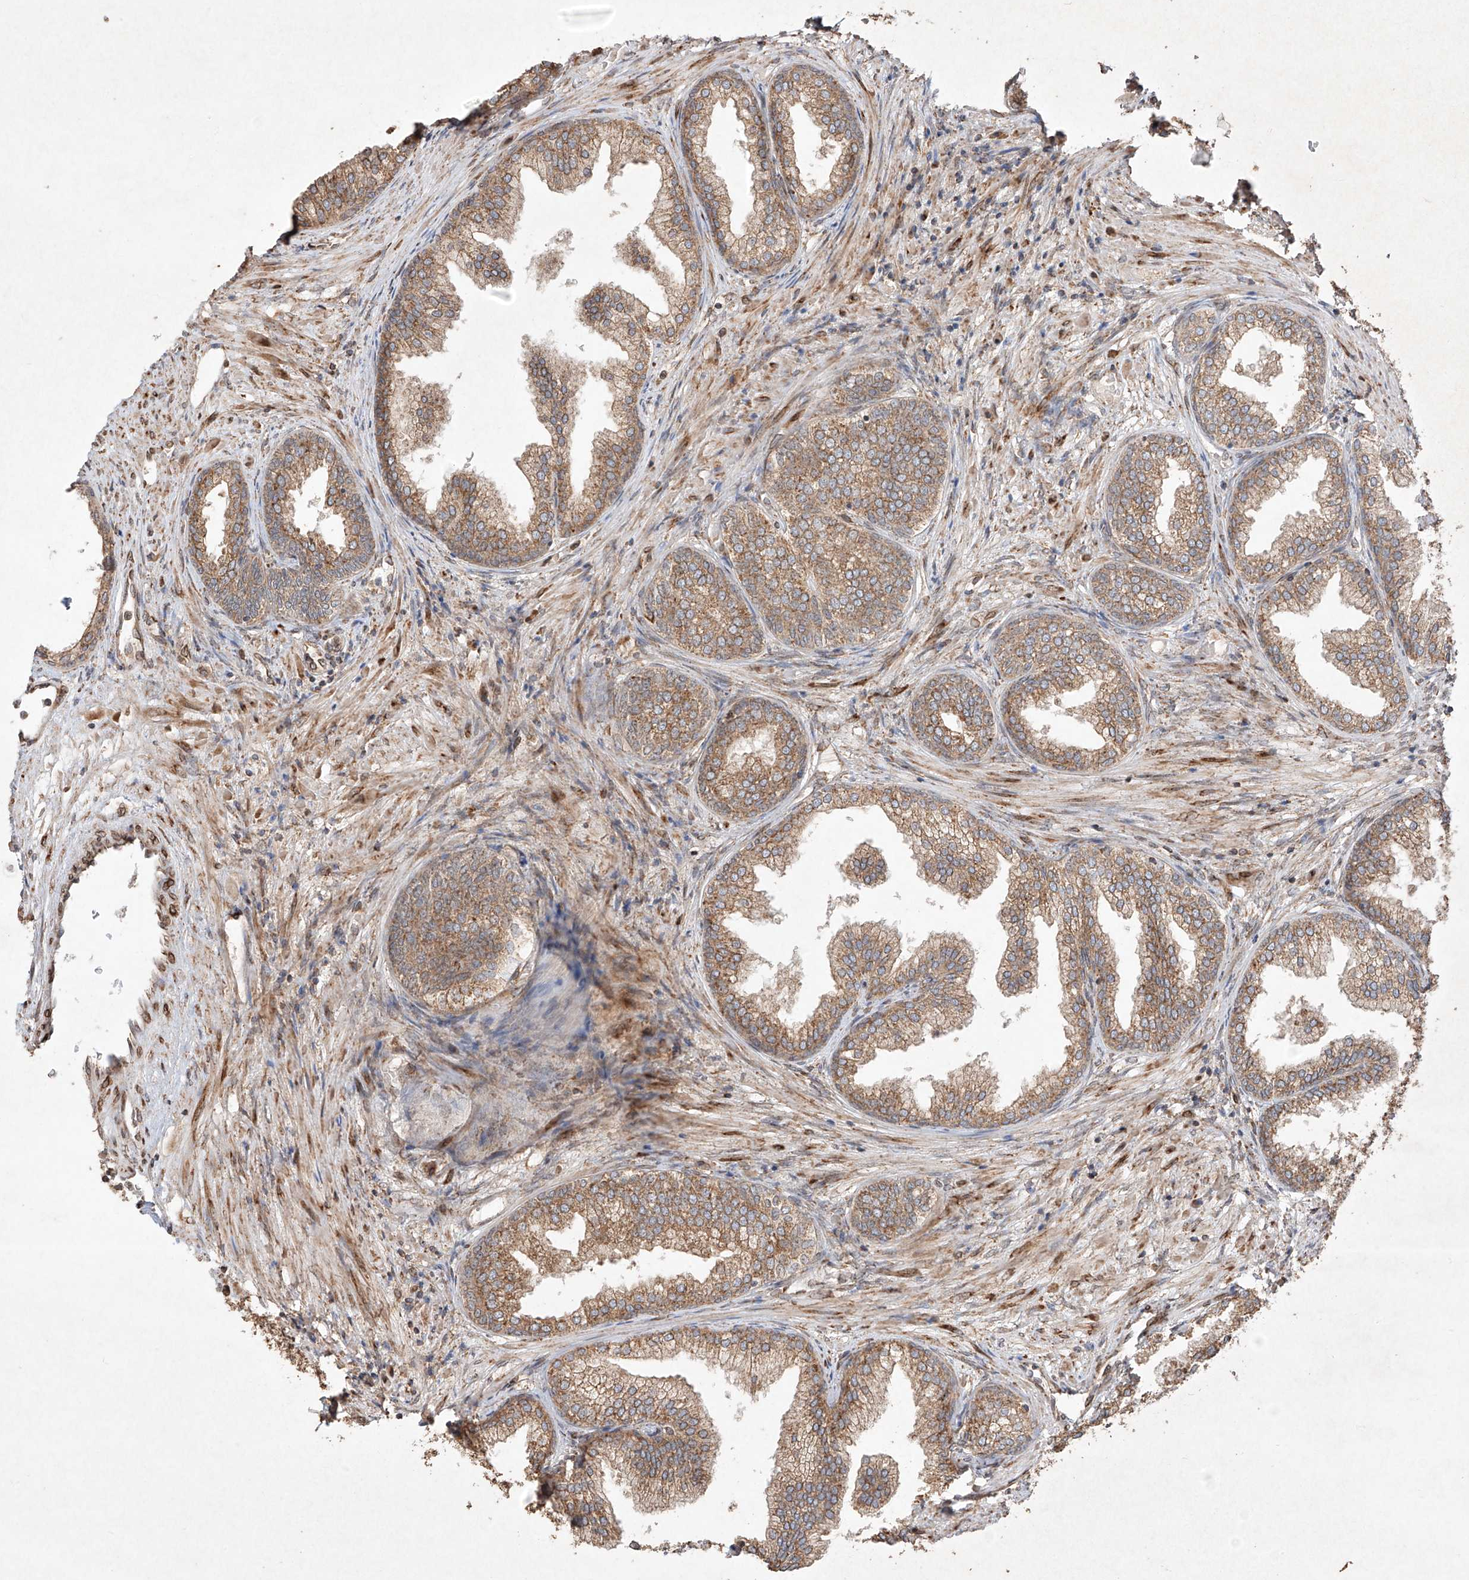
{"staining": {"intensity": "moderate", "quantity": ">75%", "location": "cytoplasmic/membranous"}, "tissue": "prostate", "cell_type": "Glandular cells", "image_type": "normal", "snomed": [{"axis": "morphology", "description": "Normal tissue, NOS"}, {"axis": "topography", "description": "Prostate"}], "caption": "Immunohistochemical staining of normal human prostate displays >75% levels of moderate cytoplasmic/membranous protein staining in approximately >75% of glandular cells. The protein is shown in brown color, while the nuclei are stained blue.", "gene": "SEMA3B", "patient": {"sex": "male", "age": 76}}